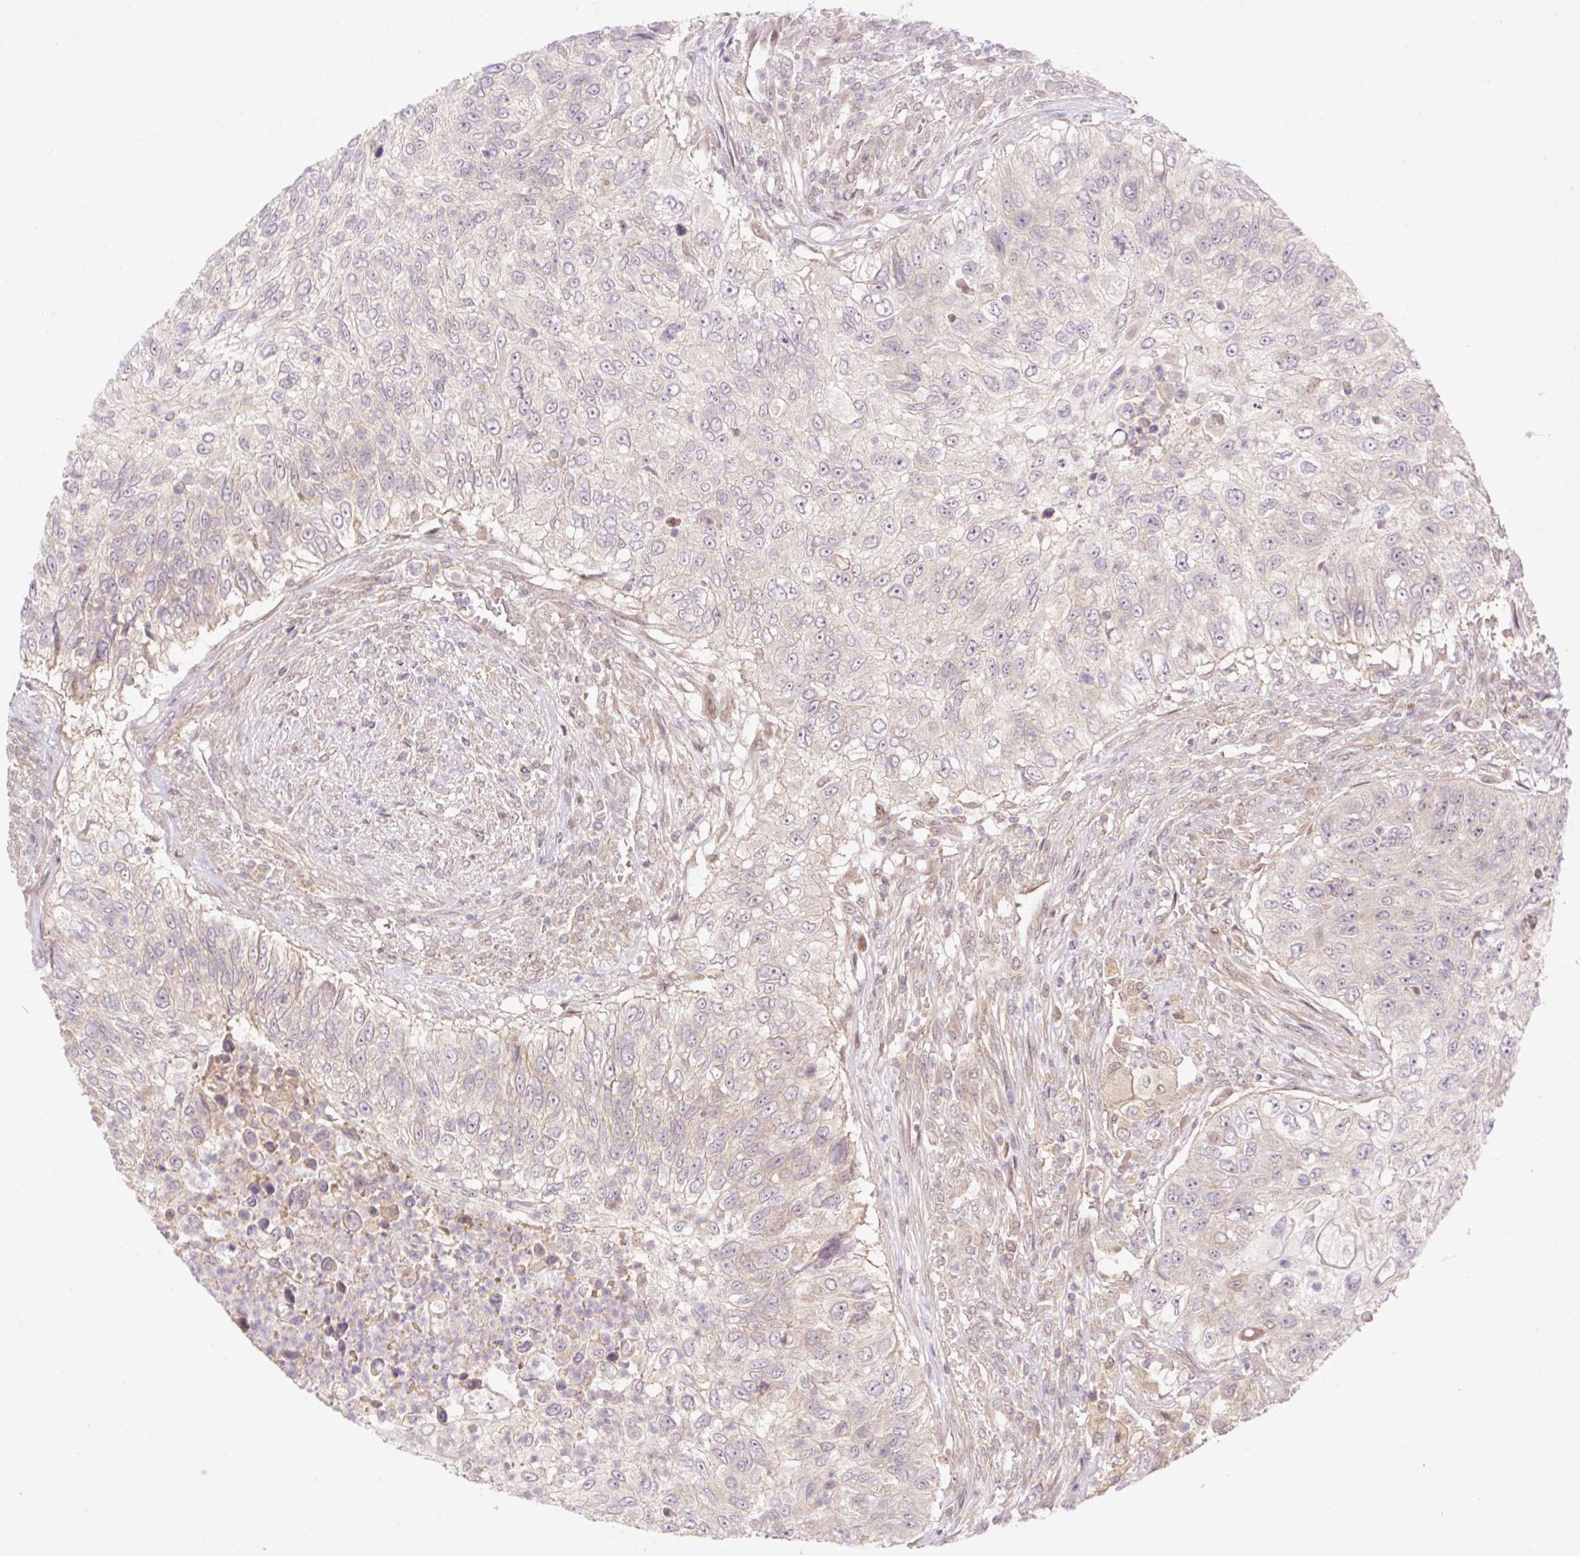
{"staining": {"intensity": "negative", "quantity": "none", "location": "none"}, "tissue": "urothelial cancer", "cell_type": "Tumor cells", "image_type": "cancer", "snomed": [{"axis": "morphology", "description": "Urothelial carcinoma, High grade"}, {"axis": "topography", "description": "Urinary bladder"}], "caption": "DAB (3,3'-diaminobenzidine) immunohistochemical staining of human urothelial cancer demonstrates no significant staining in tumor cells. (DAB immunohistochemistry (IHC) visualized using brightfield microscopy, high magnification).", "gene": "VPS25", "patient": {"sex": "female", "age": 60}}